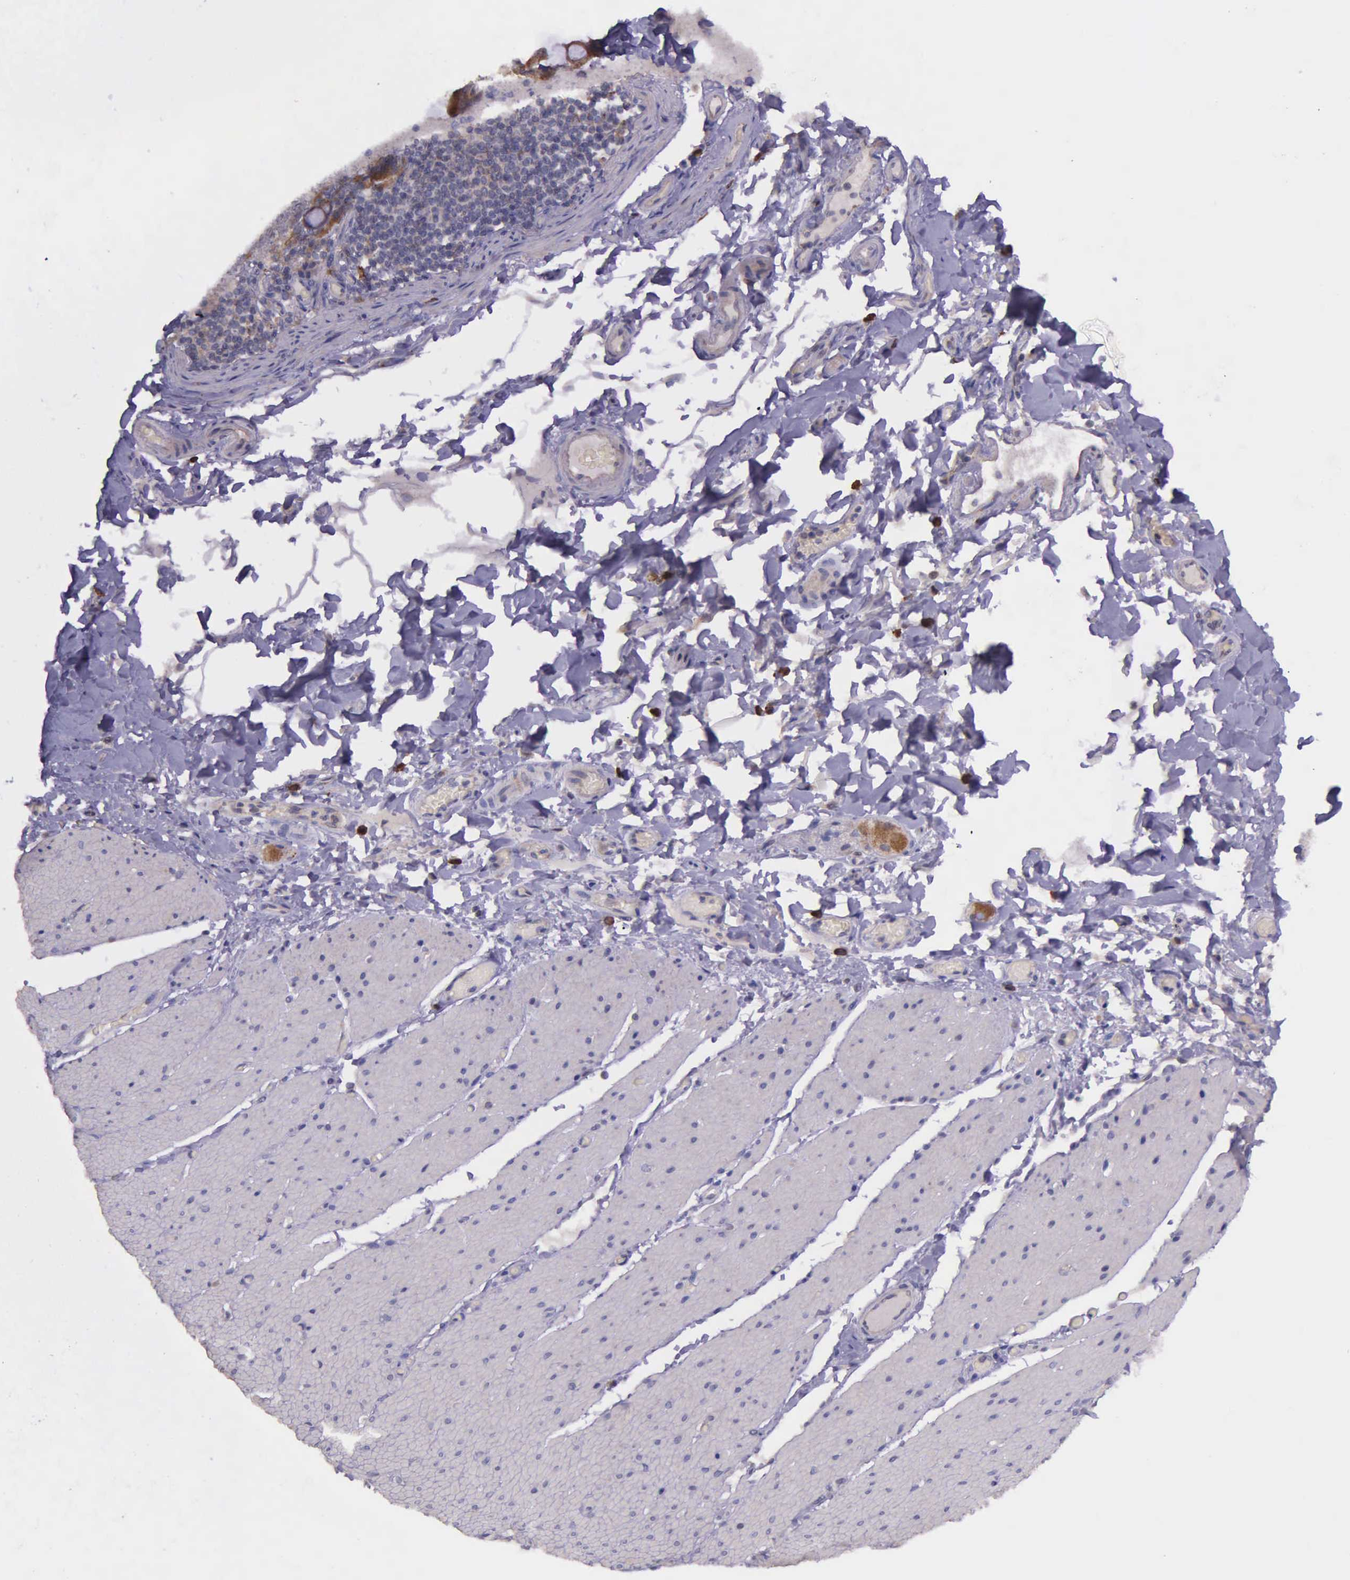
{"staining": {"intensity": "negative", "quantity": "none", "location": "none"}, "tissue": "adipose tissue", "cell_type": "Adipocytes", "image_type": "normal", "snomed": [{"axis": "morphology", "description": "Normal tissue, NOS"}, {"axis": "topography", "description": "Duodenum"}], "caption": "A high-resolution histopathology image shows IHC staining of unremarkable adipose tissue, which displays no significant positivity in adipocytes.", "gene": "NSDHL", "patient": {"sex": "male", "age": 63}}